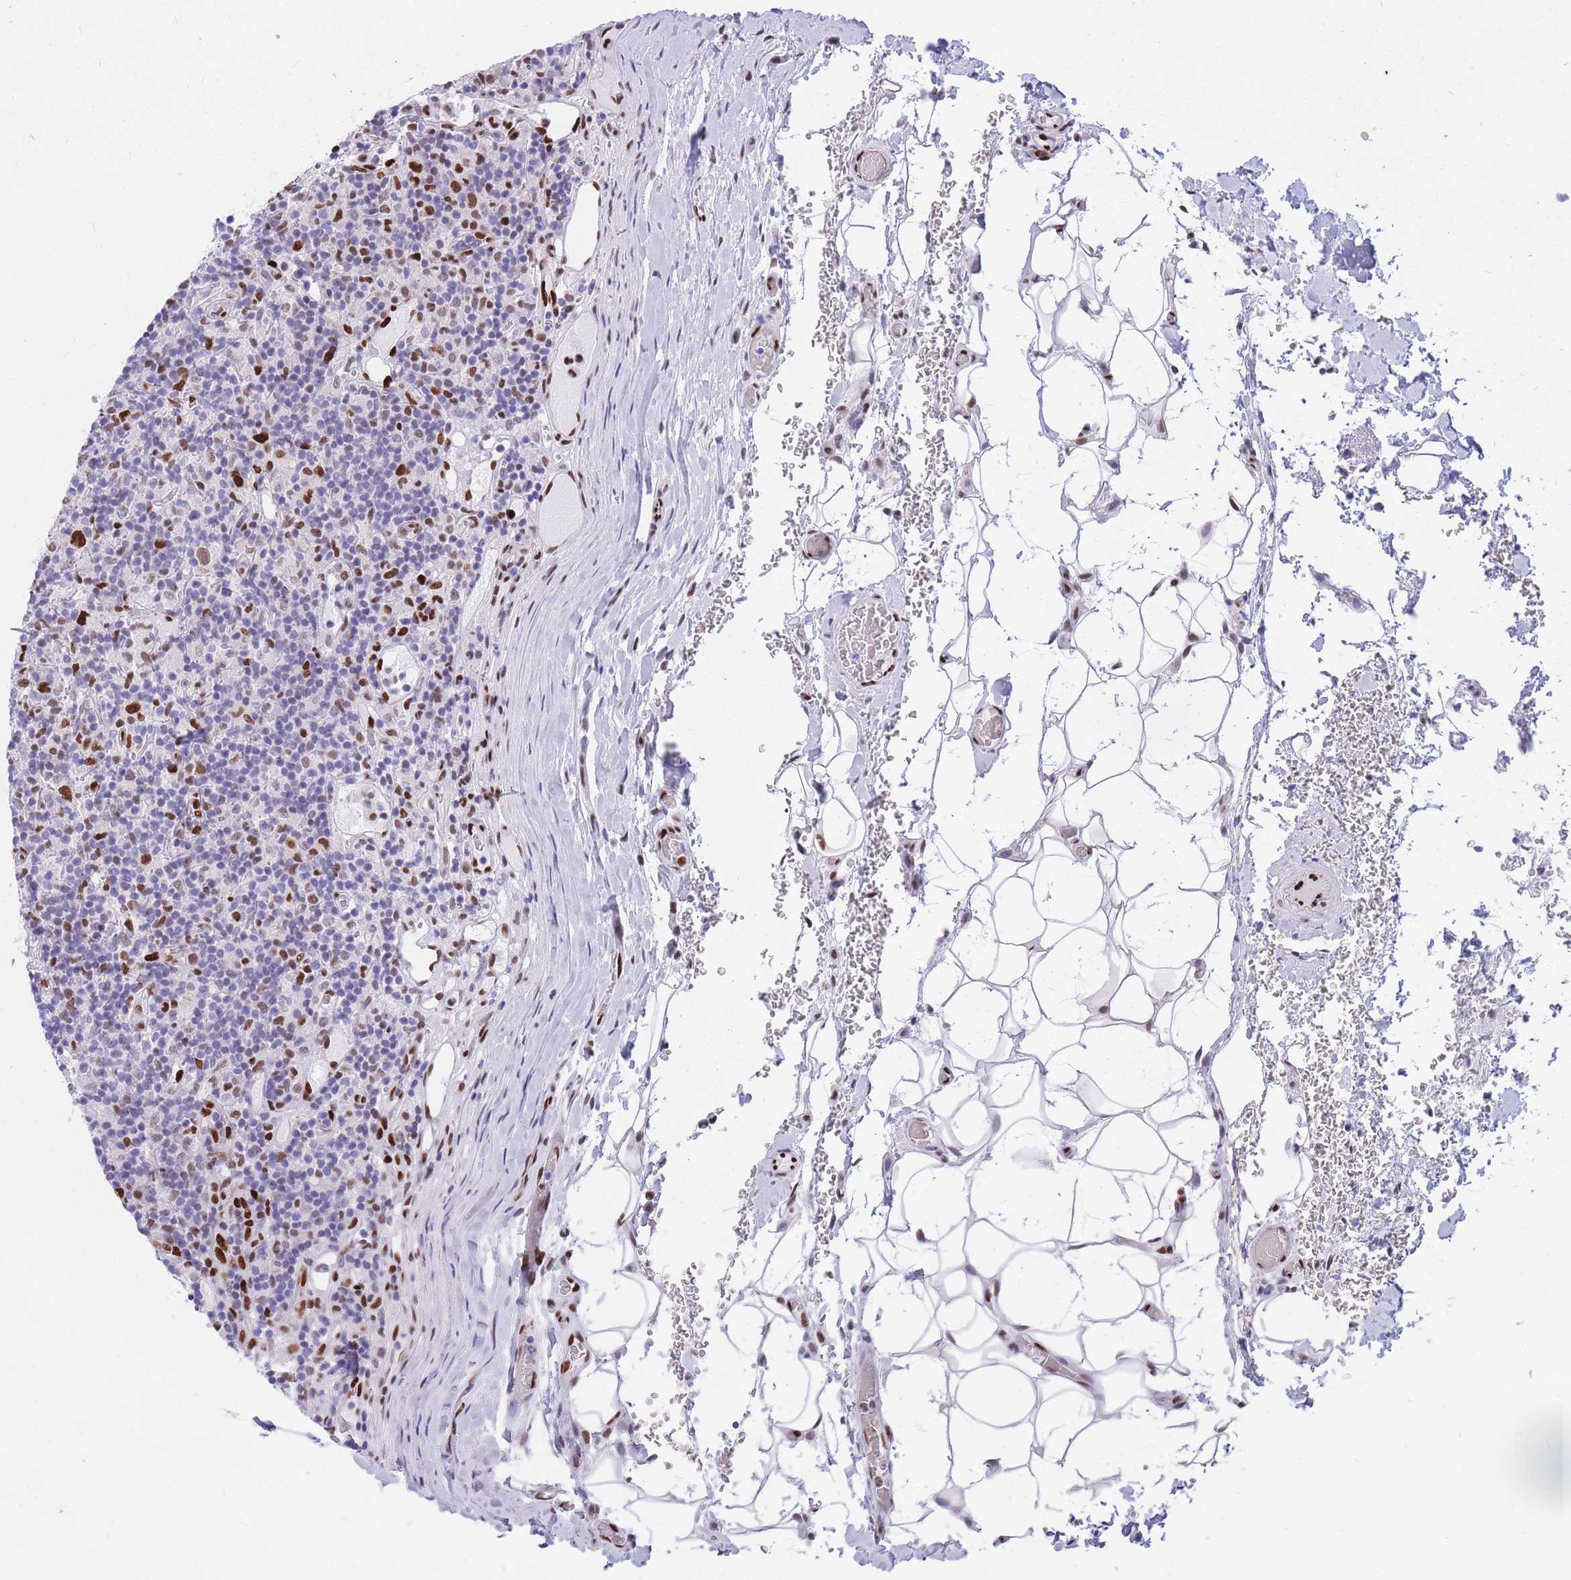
{"staining": {"intensity": "moderate", "quantity": ">75%", "location": "nuclear"}, "tissue": "lymphoma", "cell_type": "Tumor cells", "image_type": "cancer", "snomed": [{"axis": "morphology", "description": "Hodgkin's disease, NOS"}, {"axis": "topography", "description": "Lymph node"}], "caption": "About >75% of tumor cells in human lymphoma display moderate nuclear protein staining as visualized by brown immunohistochemical staining.", "gene": "NASP", "patient": {"sex": "male", "age": 70}}